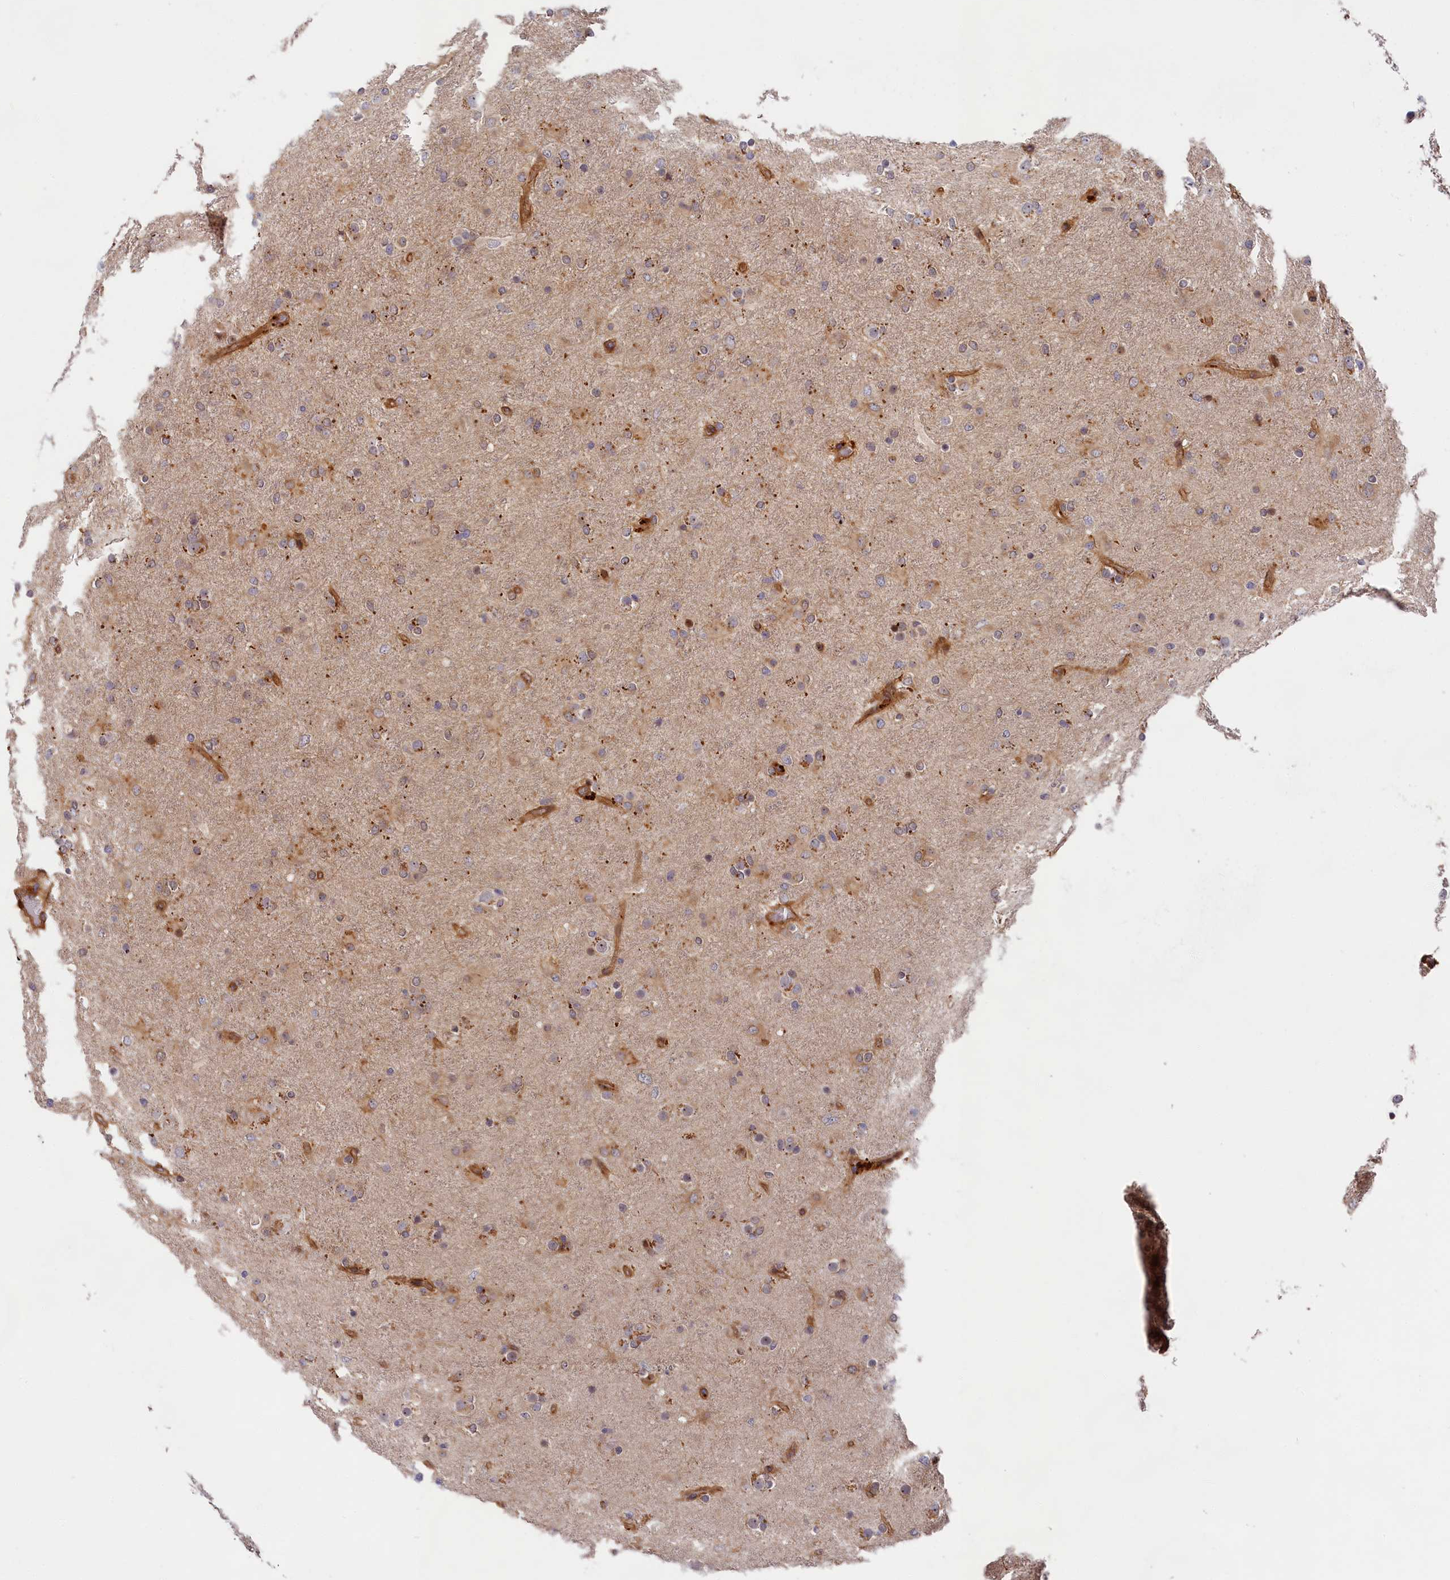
{"staining": {"intensity": "moderate", "quantity": "<25%", "location": "cytoplasmic/membranous"}, "tissue": "glioma", "cell_type": "Tumor cells", "image_type": "cancer", "snomed": [{"axis": "morphology", "description": "Glioma, malignant, Low grade"}, {"axis": "topography", "description": "Brain"}], "caption": "Immunohistochemical staining of human glioma demonstrates low levels of moderate cytoplasmic/membranous positivity in about <25% of tumor cells.", "gene": "CEP44", "patient": {"sex": "male", "age": 65}}